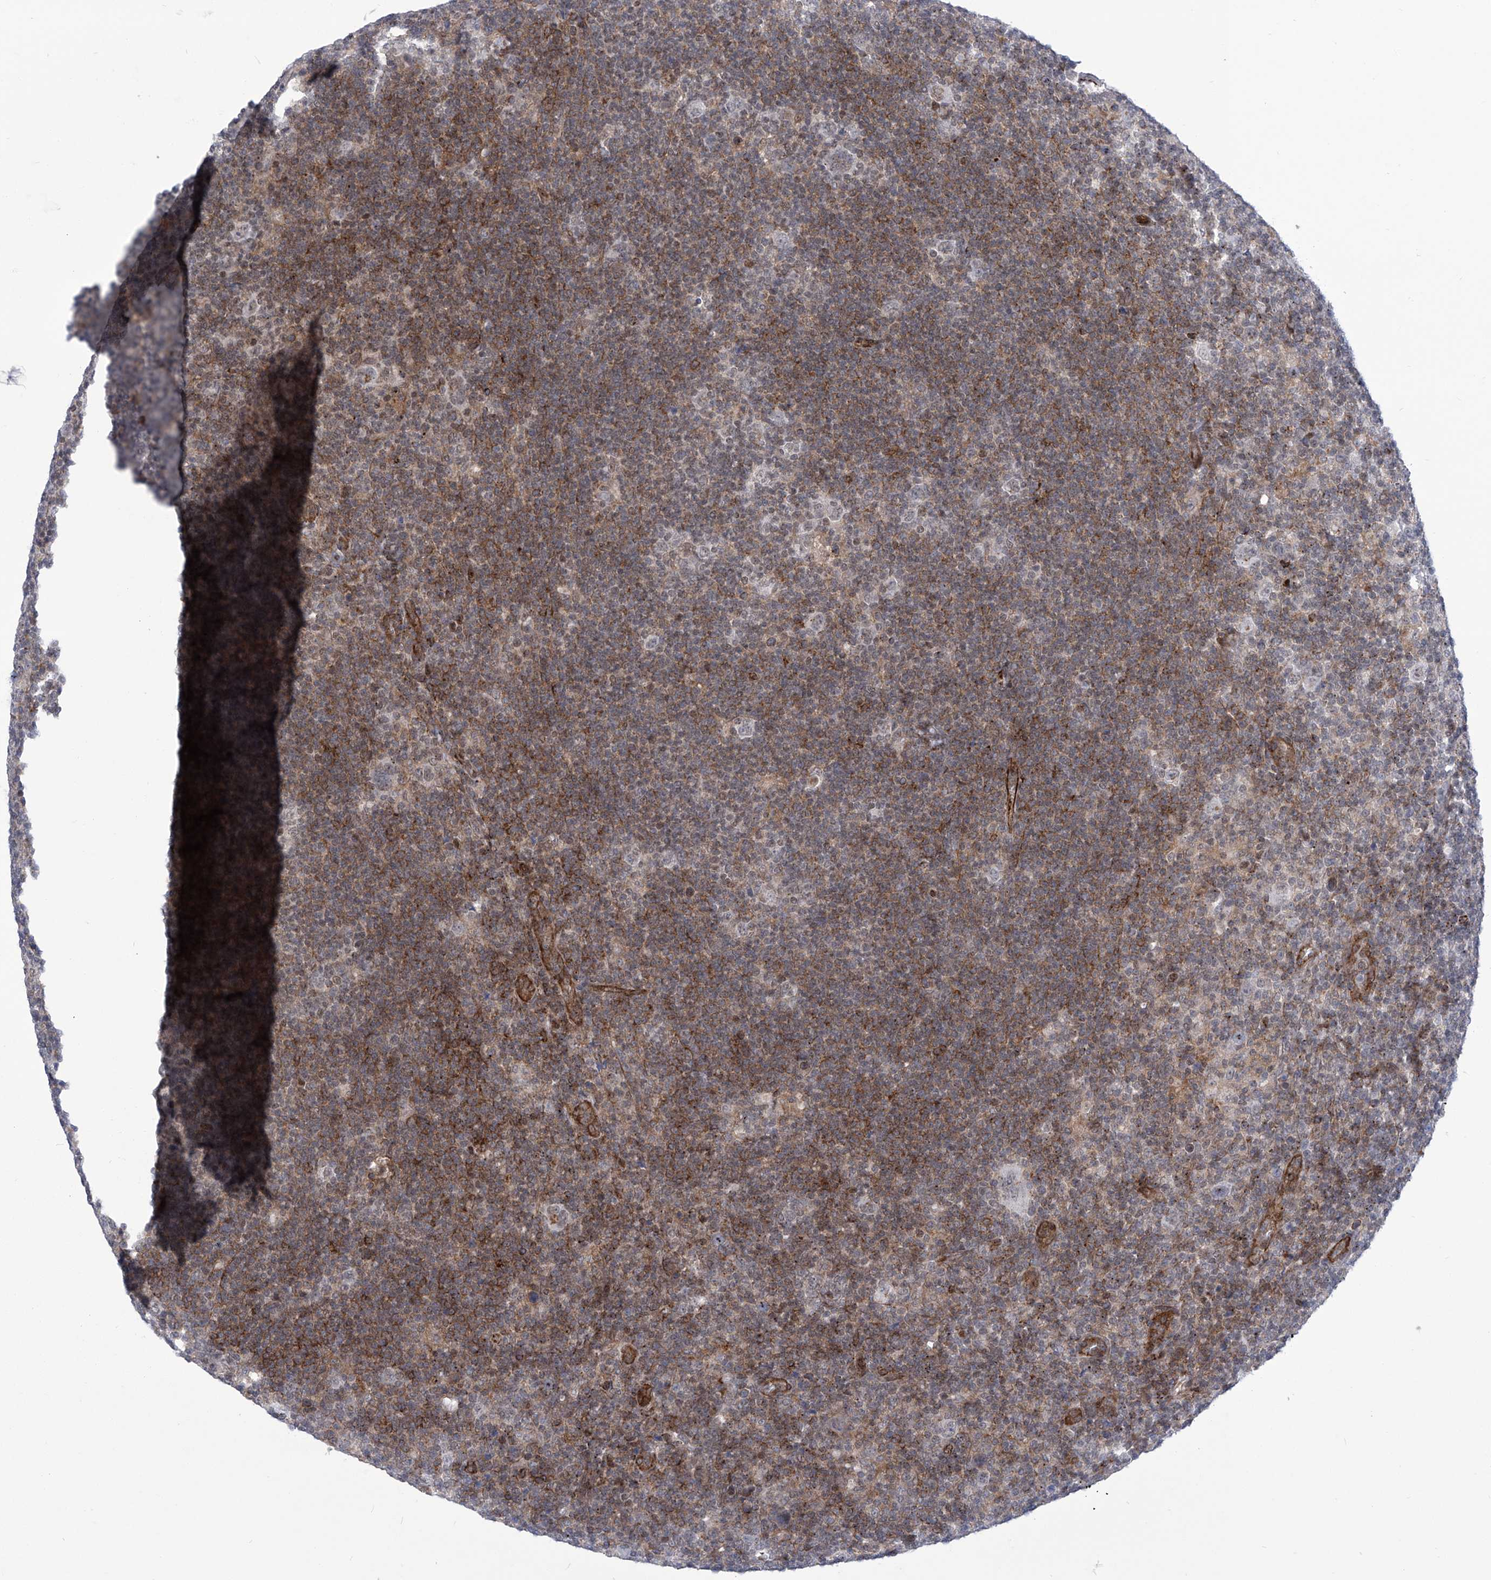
{"staining": {"intensity": "negative", "quantity": "none", "location": "none"}, "tissue": "lymphoma", "cell_type": "Tumor cells", "image_type": "cancer", "snomed": [{"axis": "morphology", "description": "Hodgkin's disease, NOS"}, {"axis": "topography", "description": "Lymph node"}], "caption": "This is an IHC histopathology image of lymphoma. There is no staining in tumor cells.", "gene": "CEP290", "patient": {"sex": "female", "age": 57}}